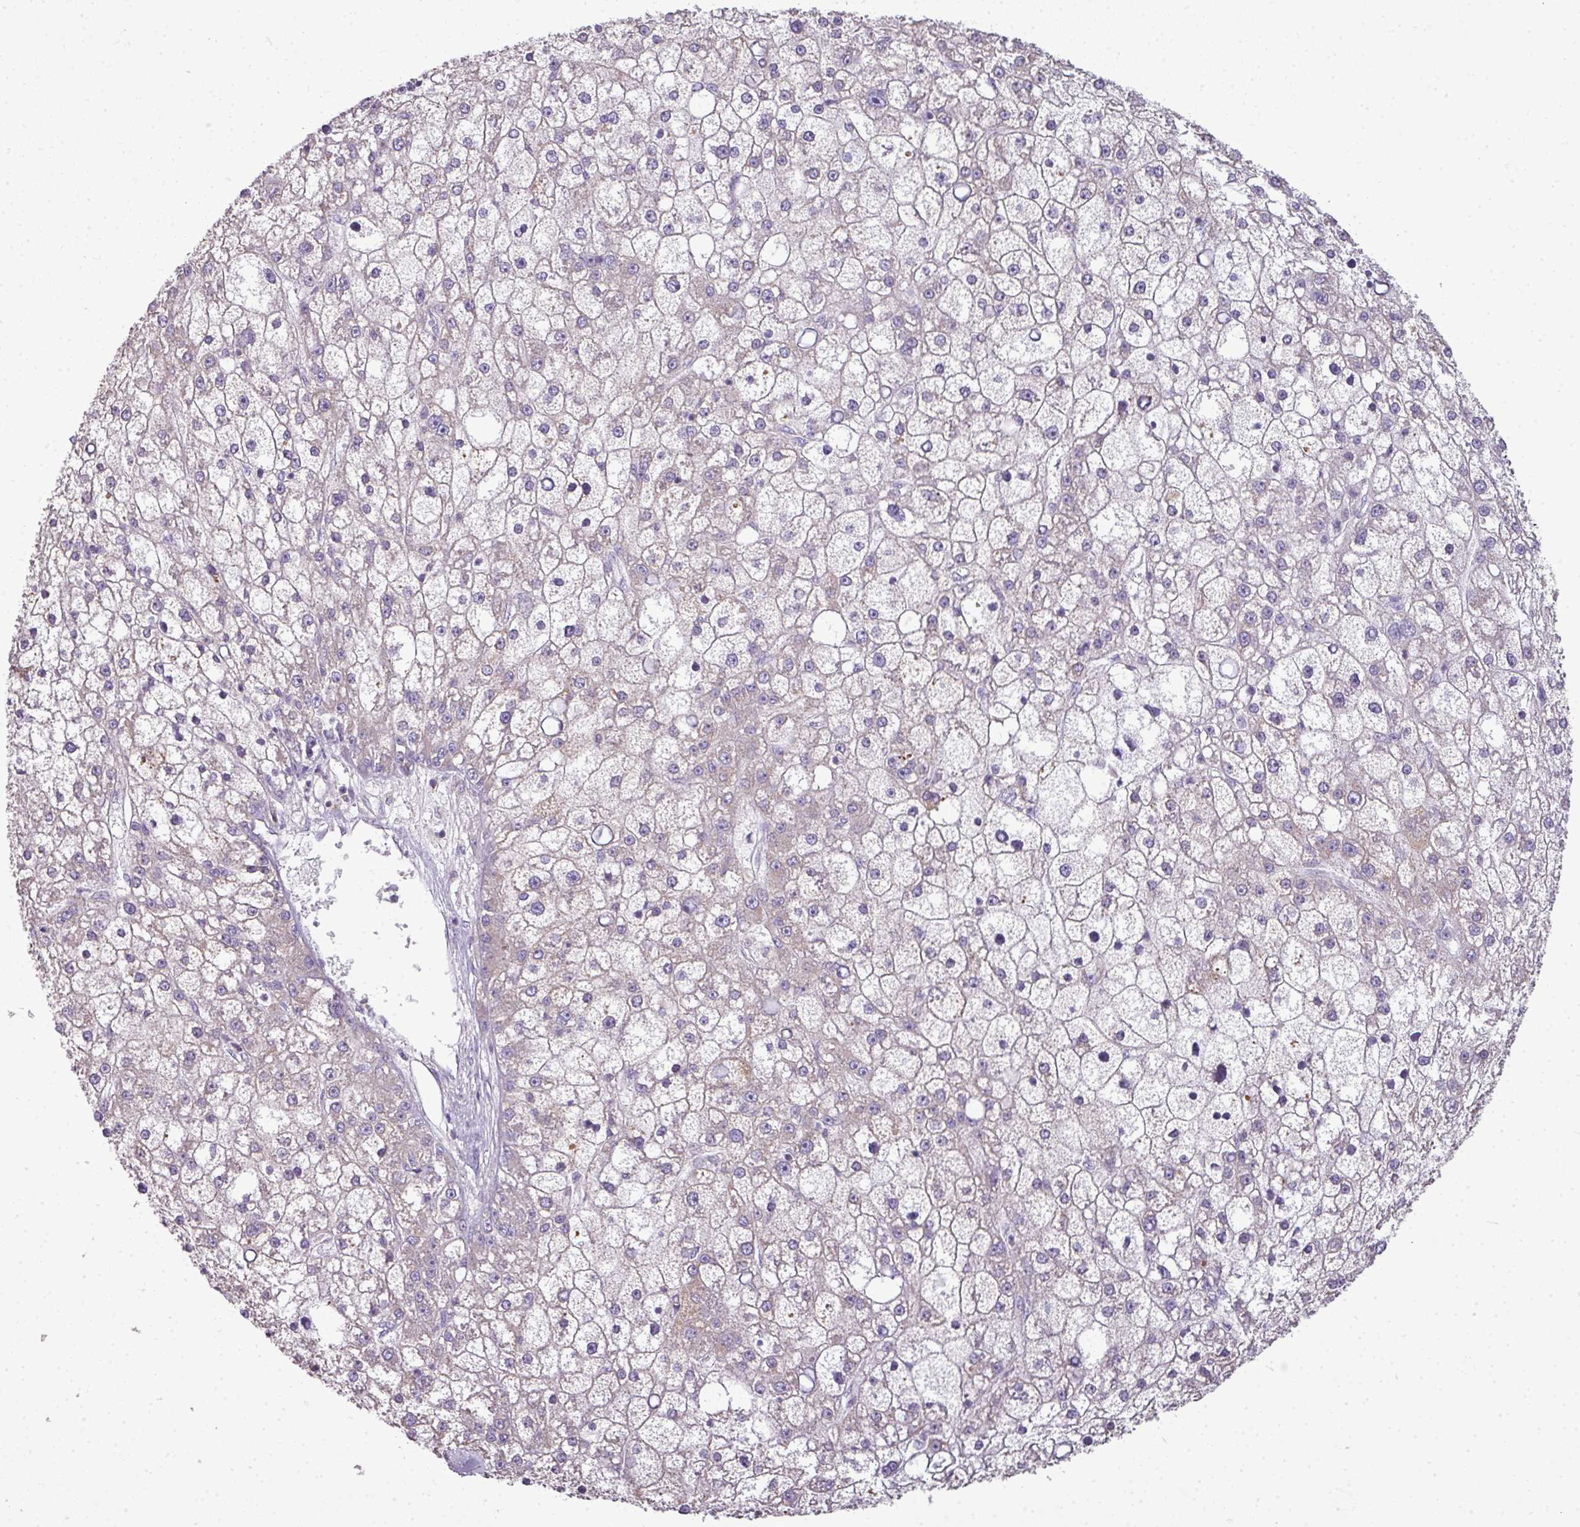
{"staining": {"intensity": "negative", "quantity": "none", "location": "none"}, "tissue": "liver cancer", "cell_type": "Tumor cells", "image_type": "cancer", "snomed": [{"axis": "morphology", "description": "Carcinoma, Hepatocellular, NOS"}, {"axis": "topography", "description": "Liver"}], "caption": "Liver cancer stained for a protein using immunohistochemistry reveals no expression tumor cells.", "gene": "STAT5A", "patient": {"sex": "male", "age": 67}}